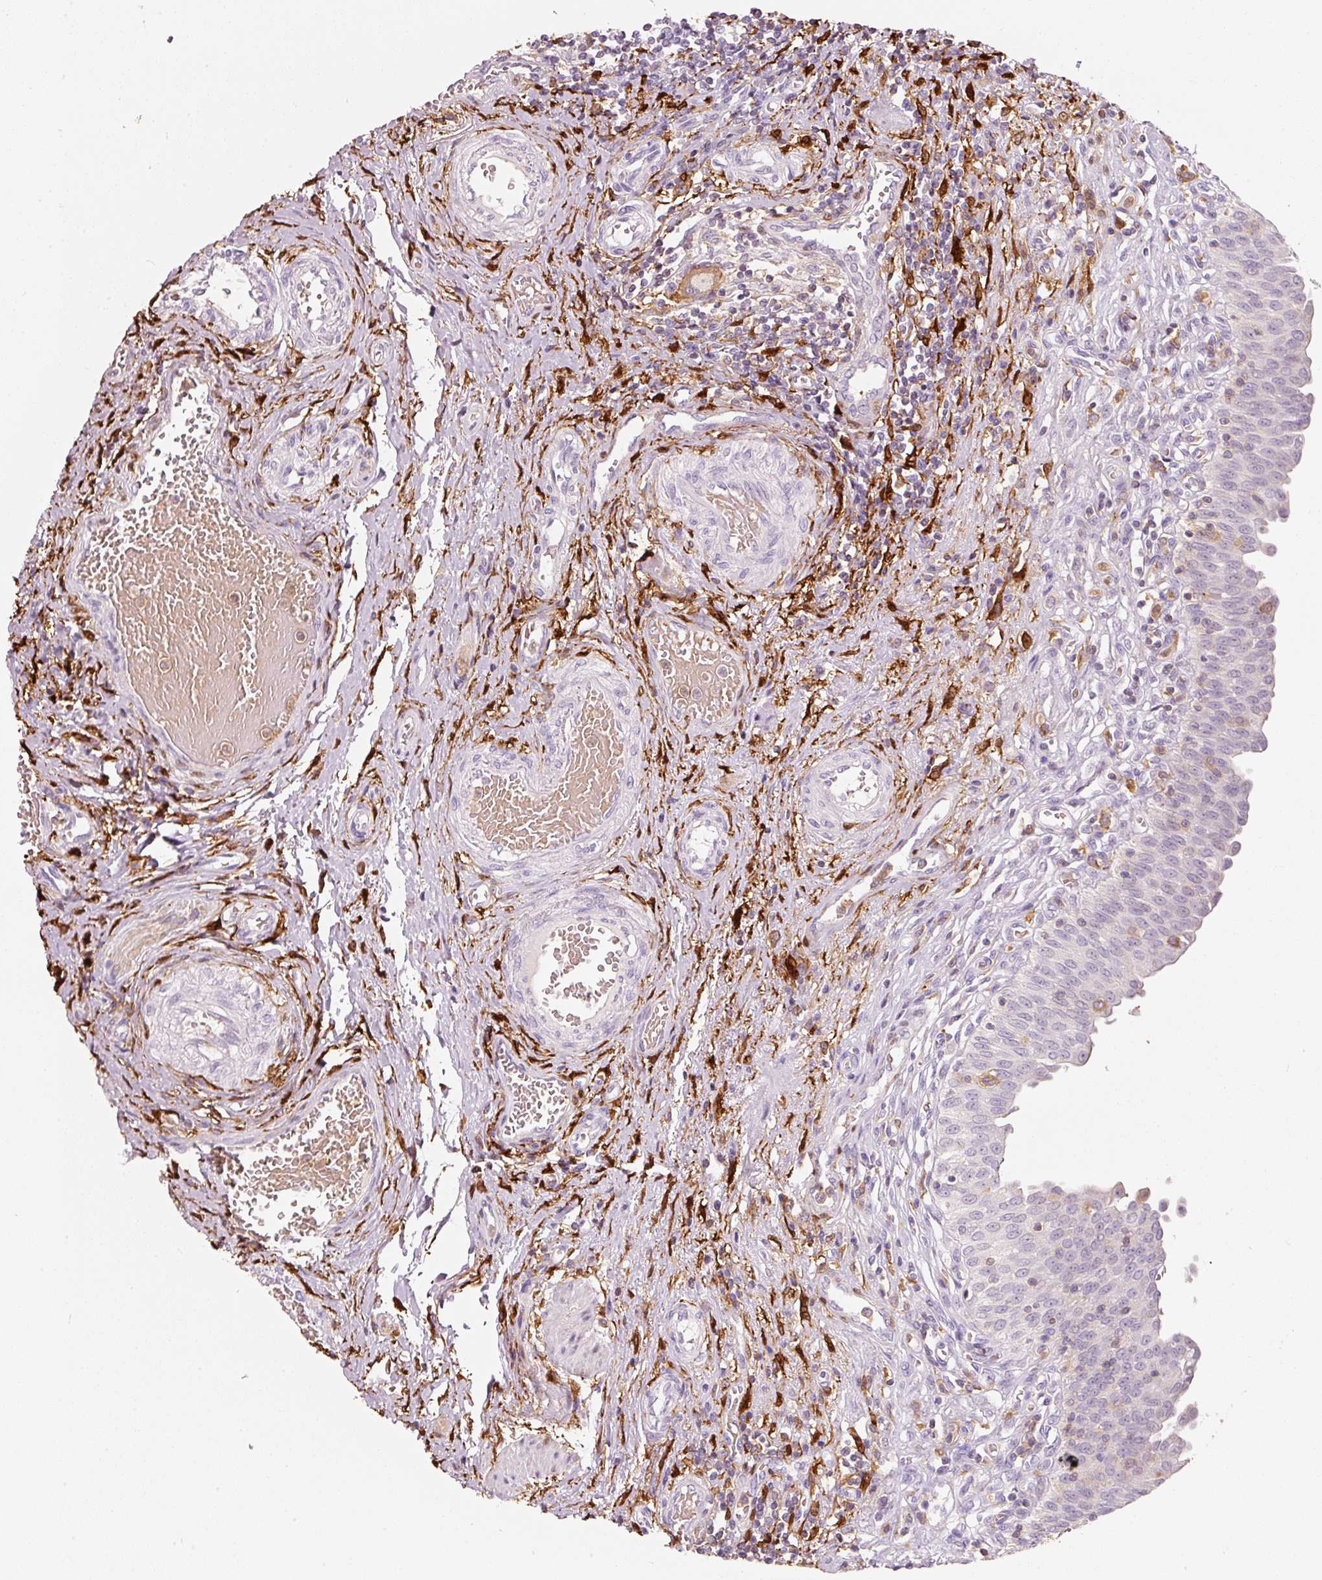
{"staining": {"intensity": "negative", "quantity": "none", "location": "none"}, "tissue": "urinary bladder", "cell_type": "Urothelial cells", "image_type": "normal", "snomed": [{"axis": "morphology", "description": "Normal tissue, NOS"}, {"axis": "topography", "description": "Urinary bladder"}], "caption": "There is no significant staining in urothelial cells of urinary bladder. The staining was performed using DAB to visualize the protein expression in brown, while the nuclei were stained in blue with hematoxylin (Magnification: 20x).", "gene": "IQGAP2", "patient": {"sex": "male", "age": 71}}